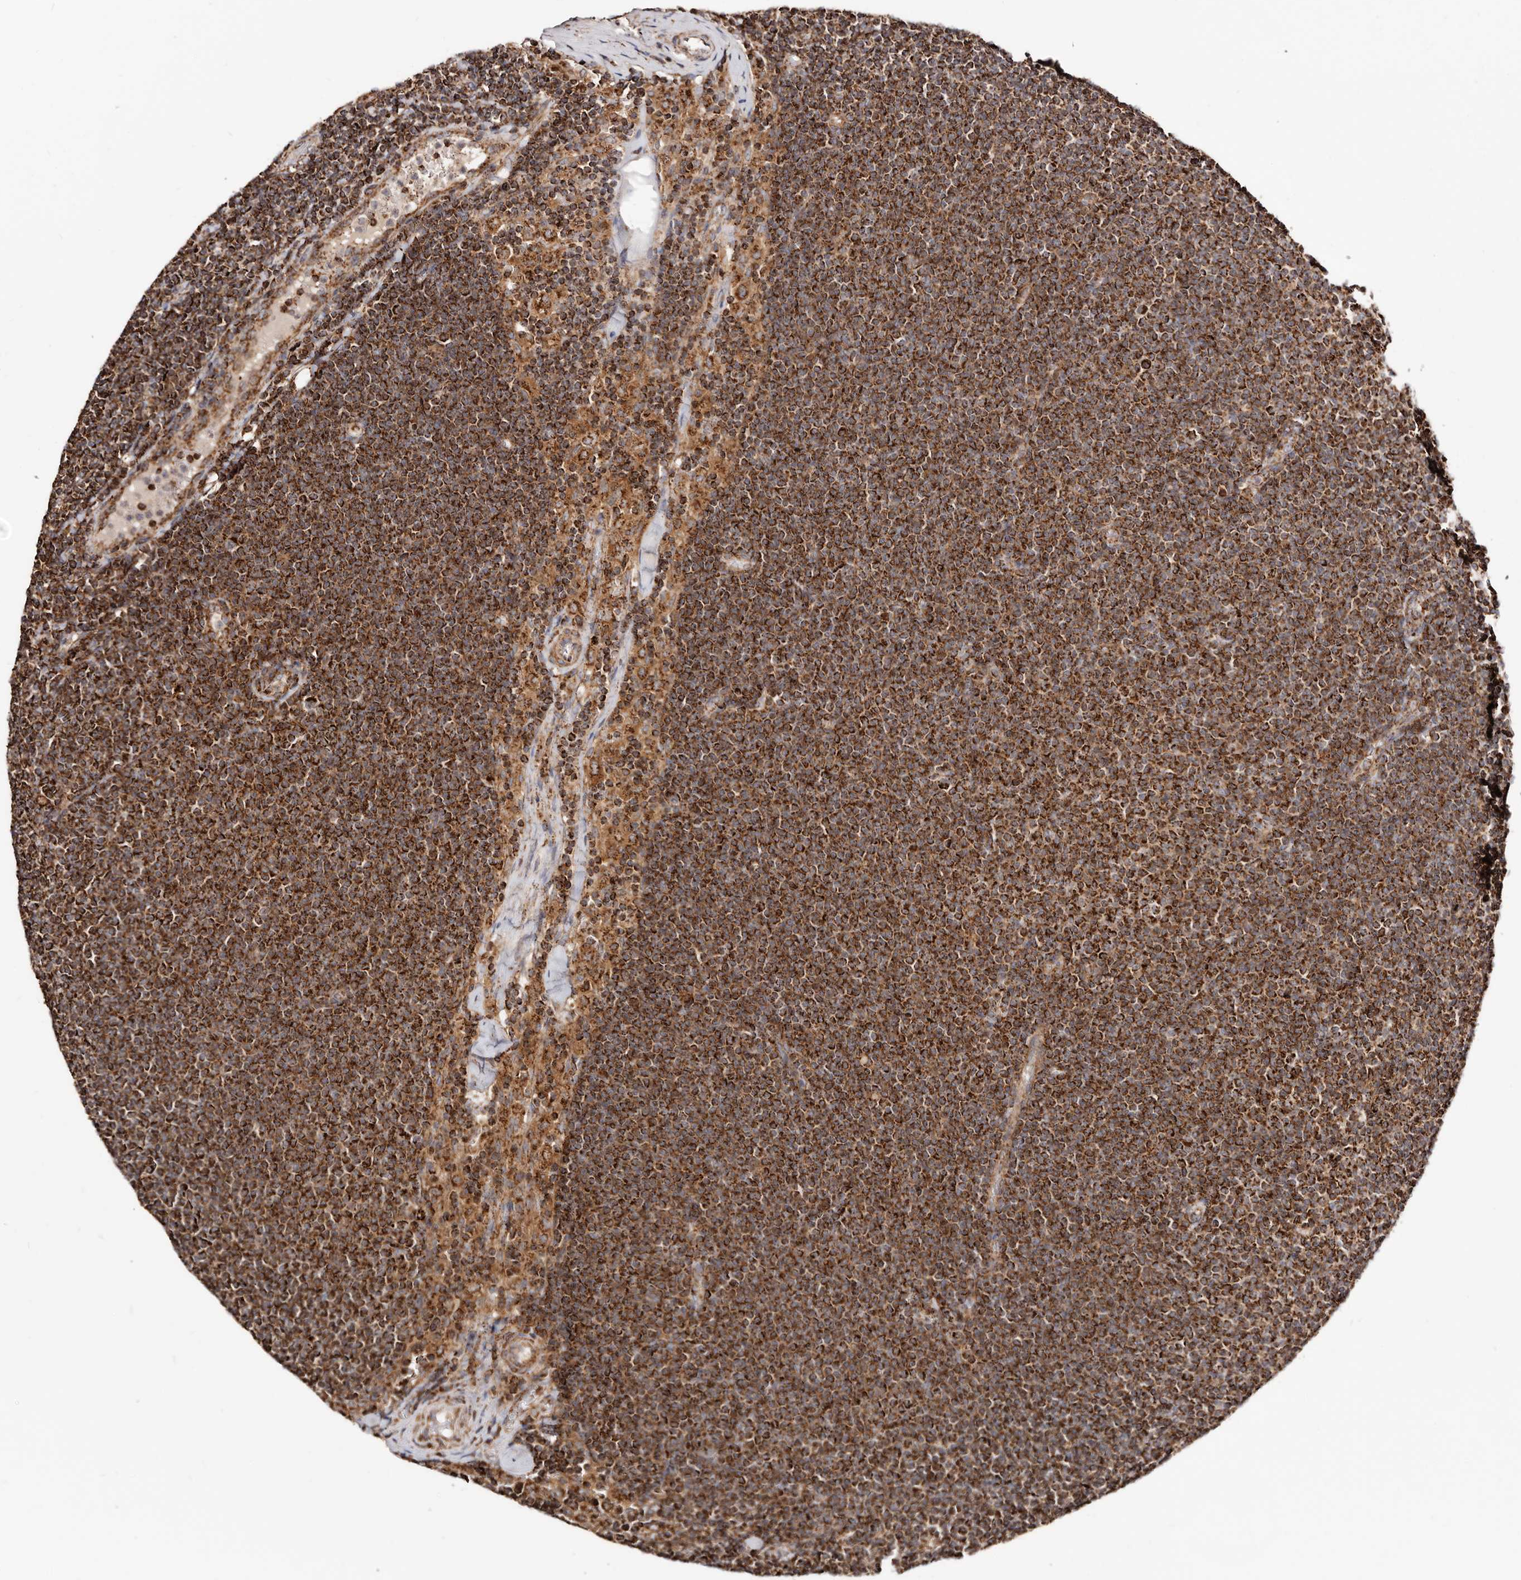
{"staining": {"intensity": "strong", "quantity": ">75%", "location": "cytoplasmic/membranous"}, "tissue": "lymphoma", "cell_type": "Tumor cells", "image_type": "cancer", "snomed": [{"axis": "morphology", "description": "Malignant lymphoma, non-Hodgkin's type, Low grade"}, {"axis": "topography", "description": "Lymph node"}], "caption": "Tumor cells demonstrate high levels of strong cytoplasmic/membranous positivity in approximately >75% of cells in lymphoma. Nuclei are stained in blue.", "gene": "PRKACB", "patient": {"sex": "female", "age": 53}}